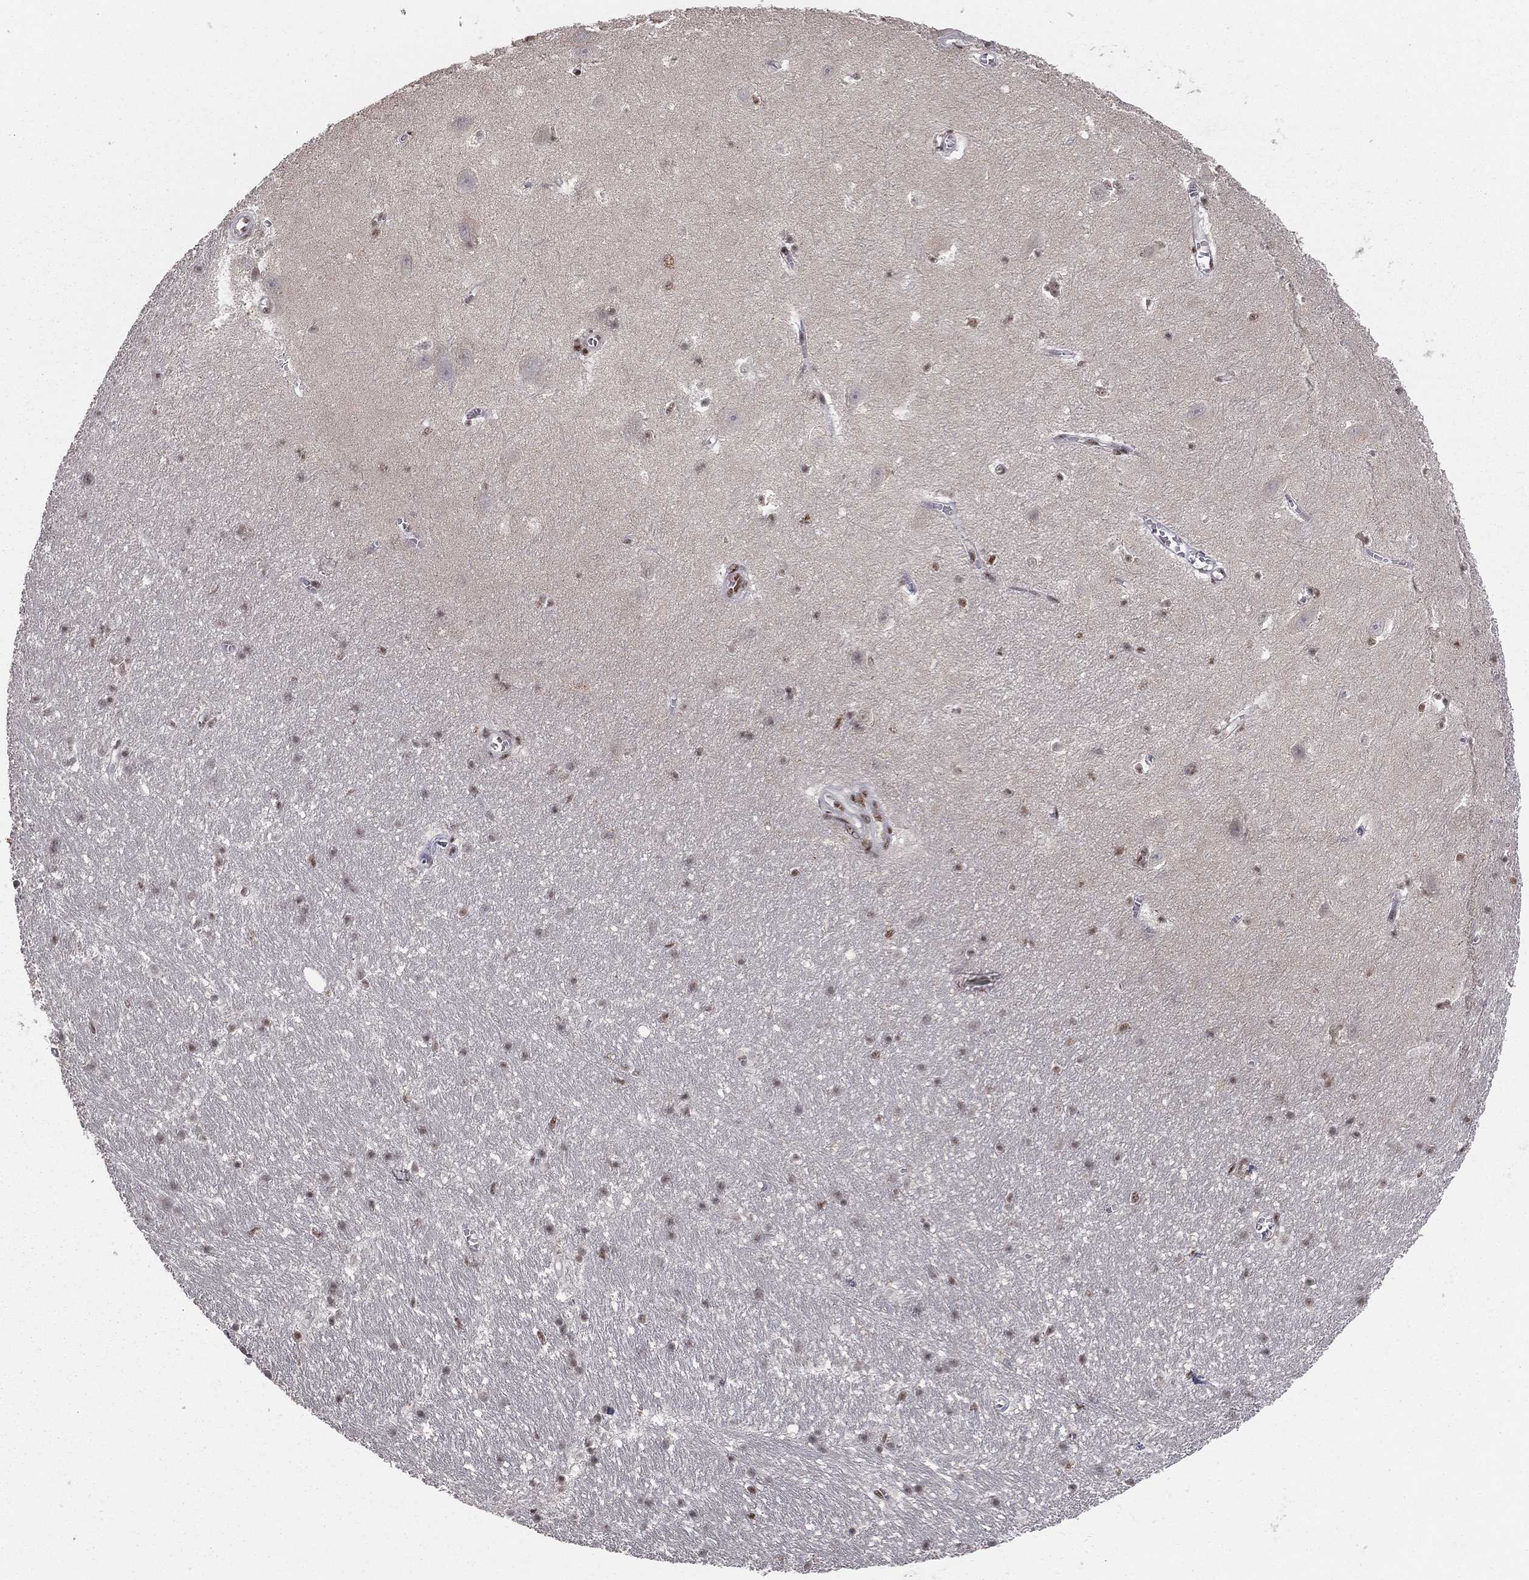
{"staining": {"intensity": "weak", "quantity": "<25%", "location": "nuclear"}, "tissue": "hippocampus", "cell_type": "Glial cells", "image_type": "normal", "snomed": [{"axis": "morphology", "description": "Normal tissue, NOS"}, {"axis": "topography", "description": "Hippocampus"}], "caption": "IHC photomicrograph of normal human hippocampus stained for a protein (brown), which exhibits no positivity in glial cells.", "gene": "NFYB", "patient": {"sex": "female", "age": 64}}